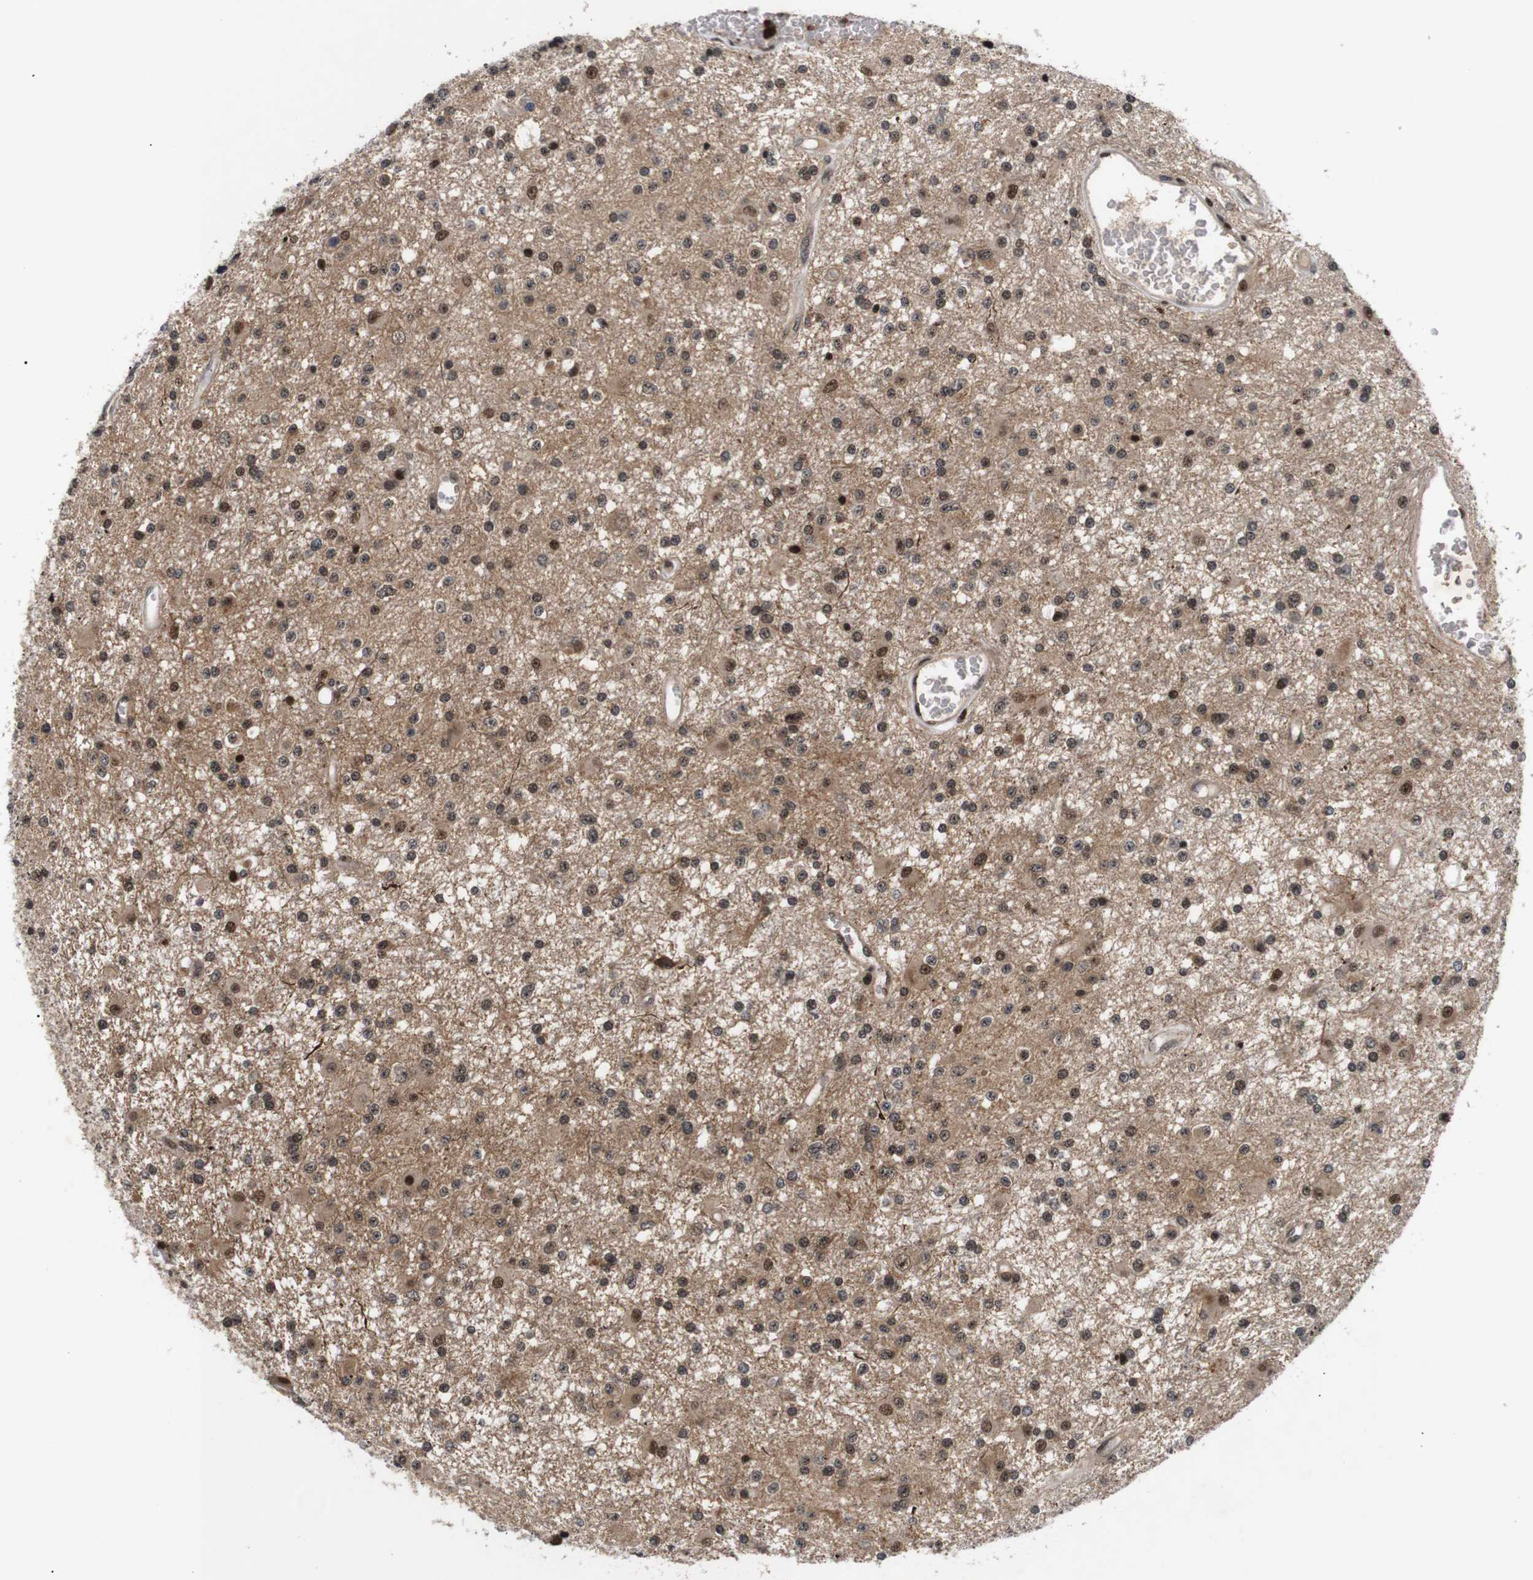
{"staining": {"intensity": "strong", "quantity": ">75%", "location": "nuclear"}, "tissue": "glioma", "cell_type": "Tumor cells", "image_type": "cancer", "snomed": [{"axis": "morphology", "description": "Glioma, malignant, Low grade"}, {"axis": "topography", "description": "Brain"}], "caption": "An IHC micrograph of neoplastic tissue is shown. Protein staining in brown shows strong nuclear positivity in glioma within tumor cells.", "gene": "KIF23", "patient": {"sex": "male", "age": 58}}